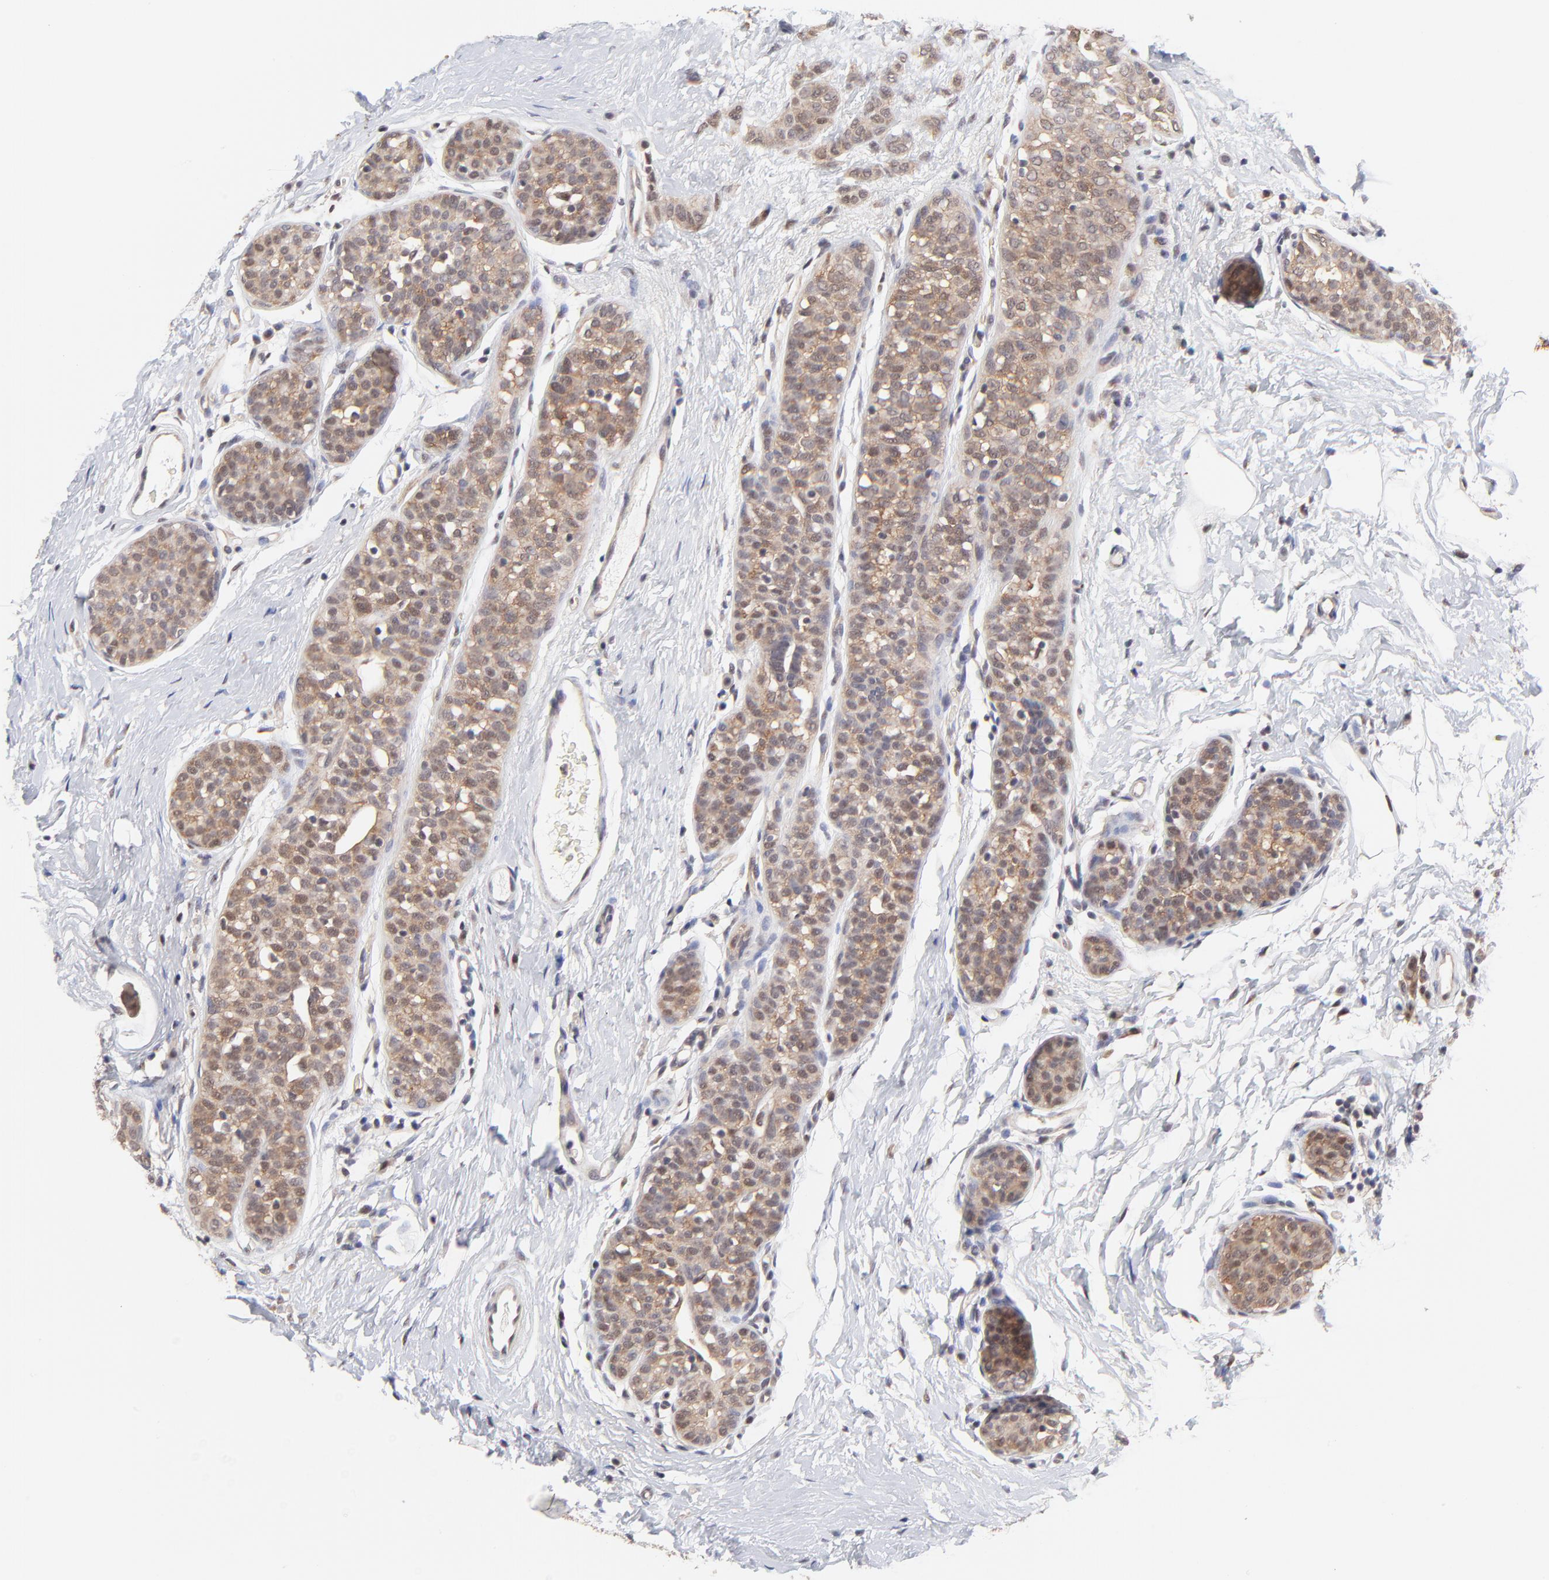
{"staining": {"intensity": "weak", "quantity": "25%-75%", "location": "cytoplasmic/membranous,nuclear"}, "tissue": "breast cancer", "cell_type": "Tumor cells", "image_type": "cancer", "snomed": [{"axis": "morphology", "description": "Lobular carcinoma, in situ"}, {"axis": "morphology", "description": "Lobular carcinoma"}, {"axis": "topography", "description": "Breast"}], "caption": "IHC histopathology image of human breast cancer (lobular carcinoma in situ) stained for a protein (brown), which reveals low levels of weak cytoplasmic/membranous and nuclear expression in about 25%-75% of tumor cells.", "gene": "PSMC4", "patient": {"sex": "female", "age": 41}}